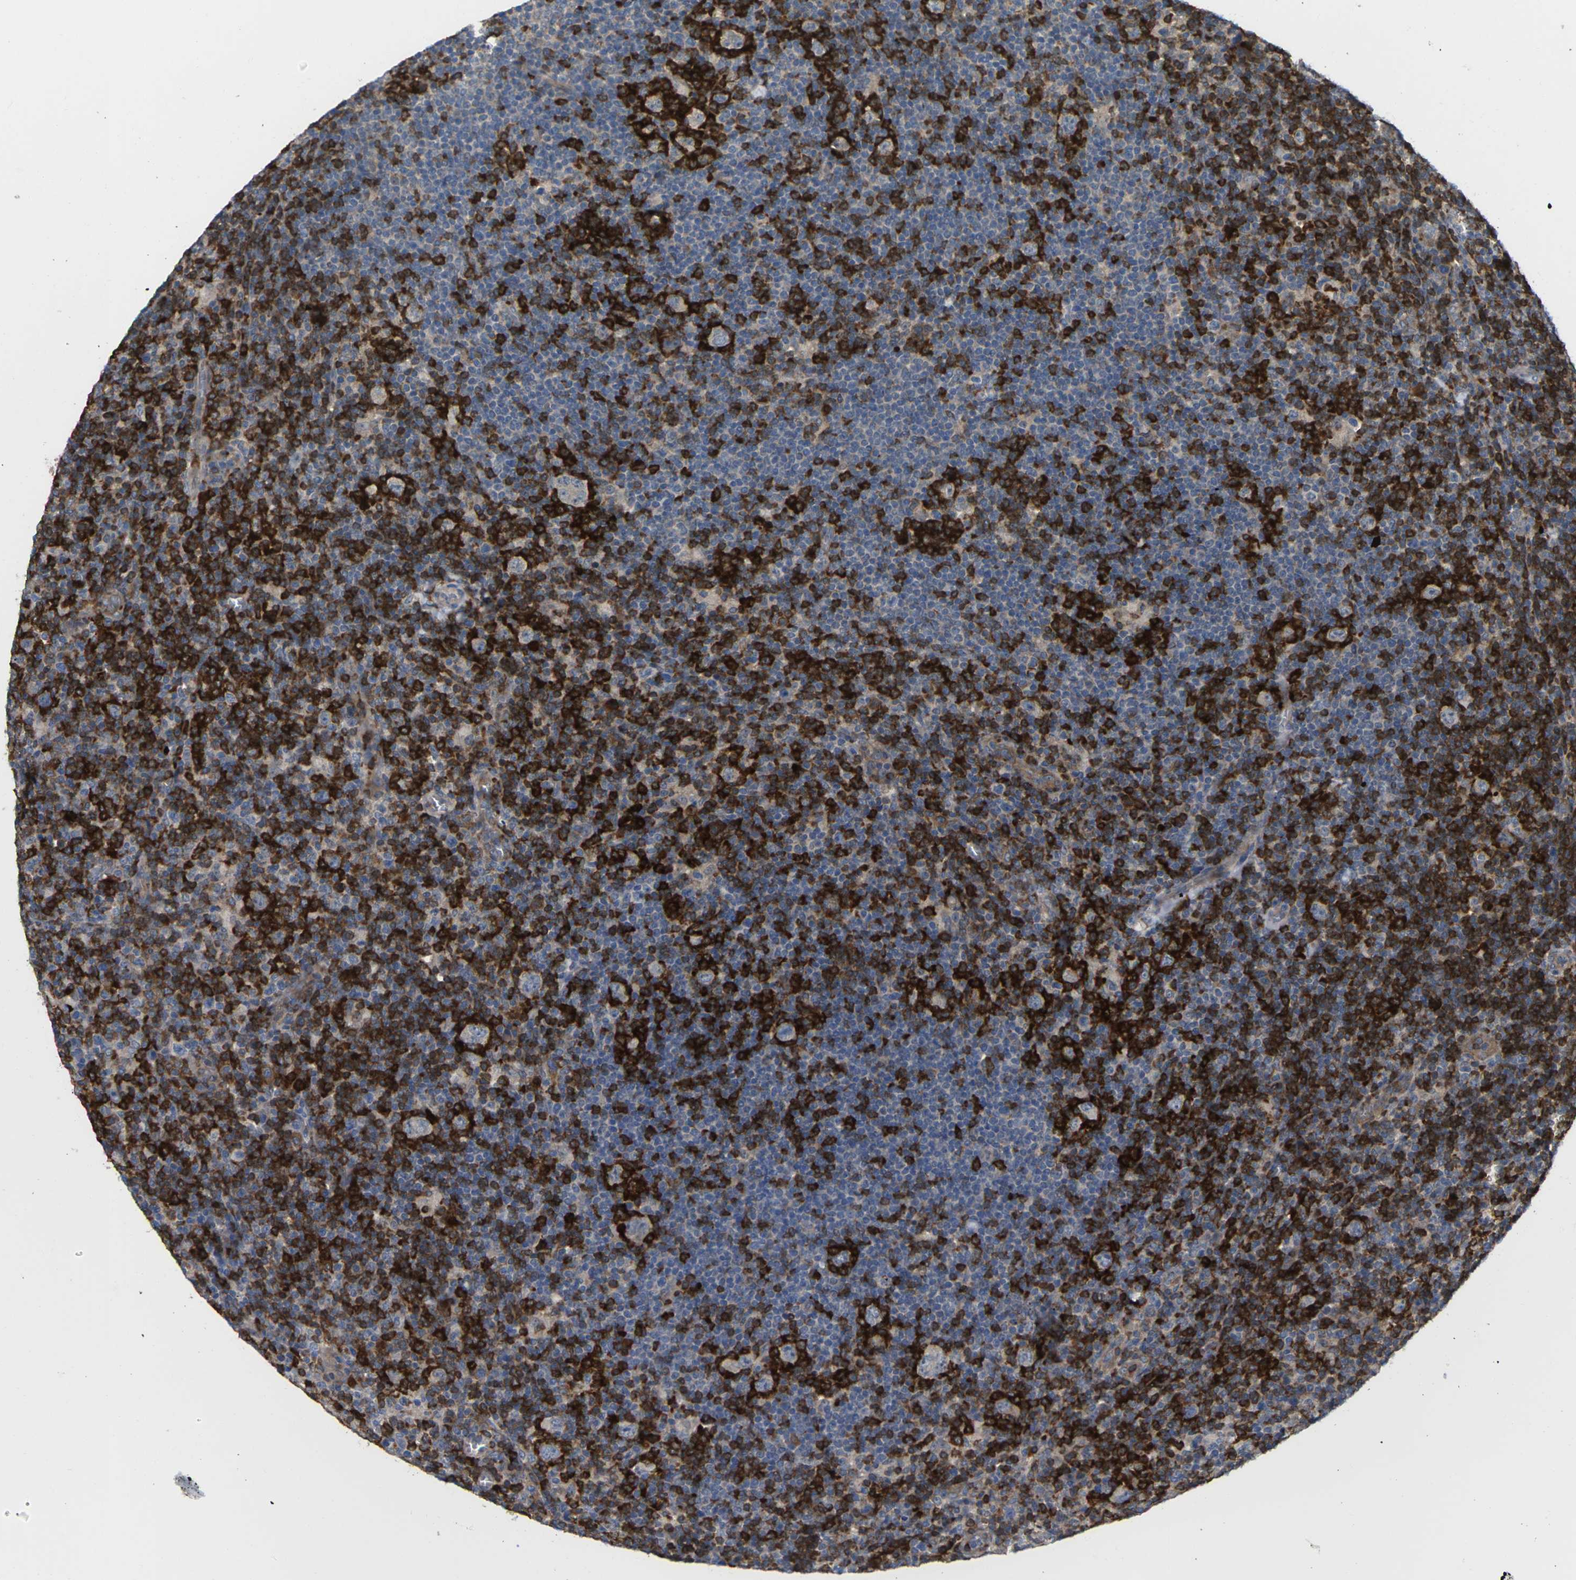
{"staining": {"intensity": "negative", "quantity": "none", "location": "none"}, "tissue": "lymphoma", "cell_type": "Tumor cells", "image_type": "cancer", "snomed": [{"axis": "morphology", "description": "Hodgkin's disease, NOS"}, {"axis": "topography", "description": "Lymph node"}], "caption": "There is no significant positivity in tumor cells of Hodgkin's disease.", "gene": "TIAM1", "patient": {"sex": "female", "age": 57}}